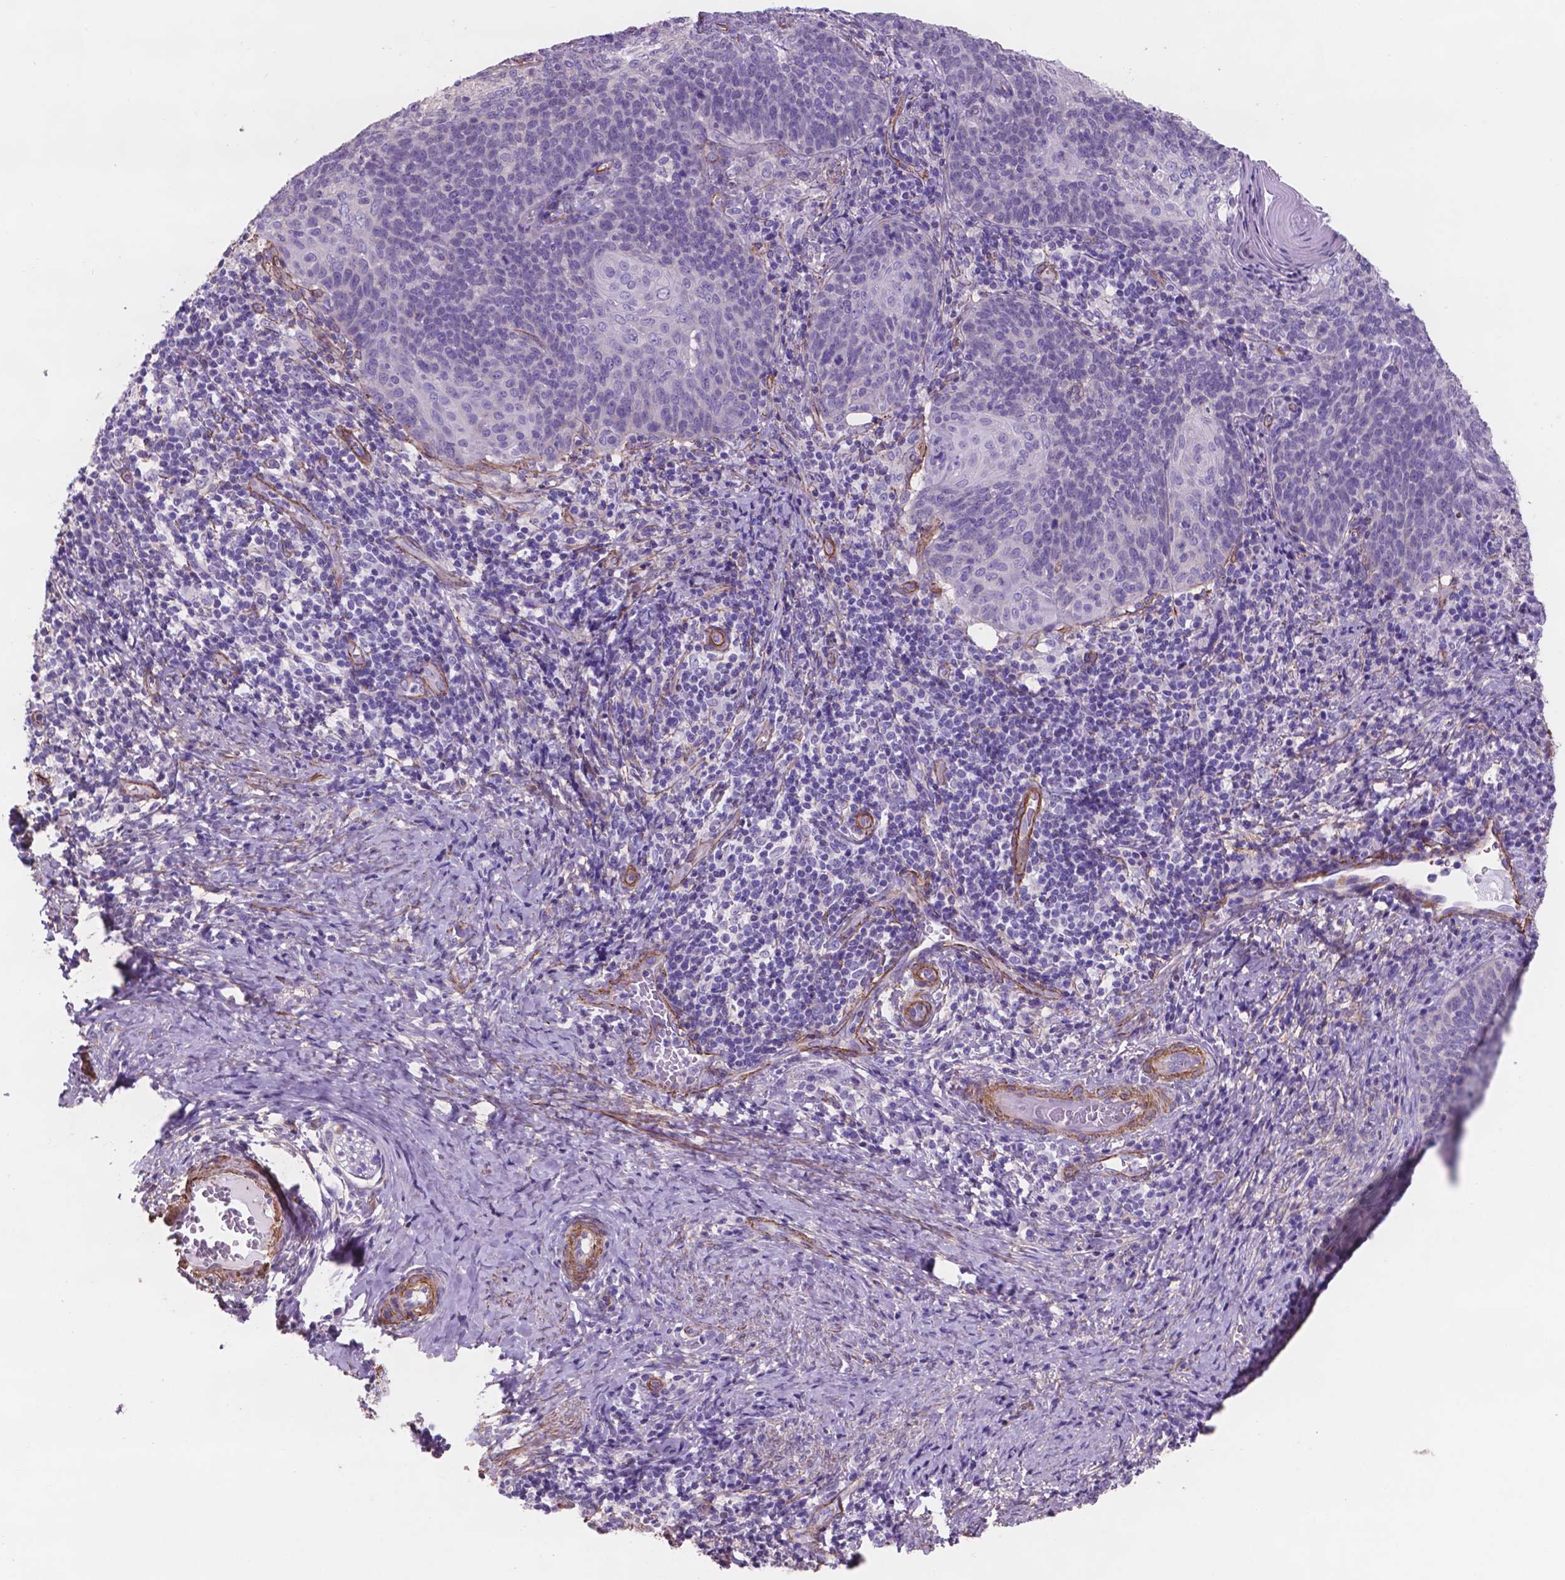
{"staining": {"intensity": "negative", "quantity": "none", "location": "none"}, "tissue": "cervical cancer", "cell_type": "Tumor cells", "image_type": "cancer", "snomed": [{"axis": "morphology", "description": "Normal tissue, NOS"}, {"axis": "morphology", "description": "Squamous cell carcinoma, NOS"}, {"axis": "topography", "description": "Cervix"}], "caption": "Immunohistochemical staining of human squamous cell carcinoma (cervical) demonstrates no significant staining in tumor cells.", "gene": "TOR2A", "patient": {"sex": "female", "age": 39}}